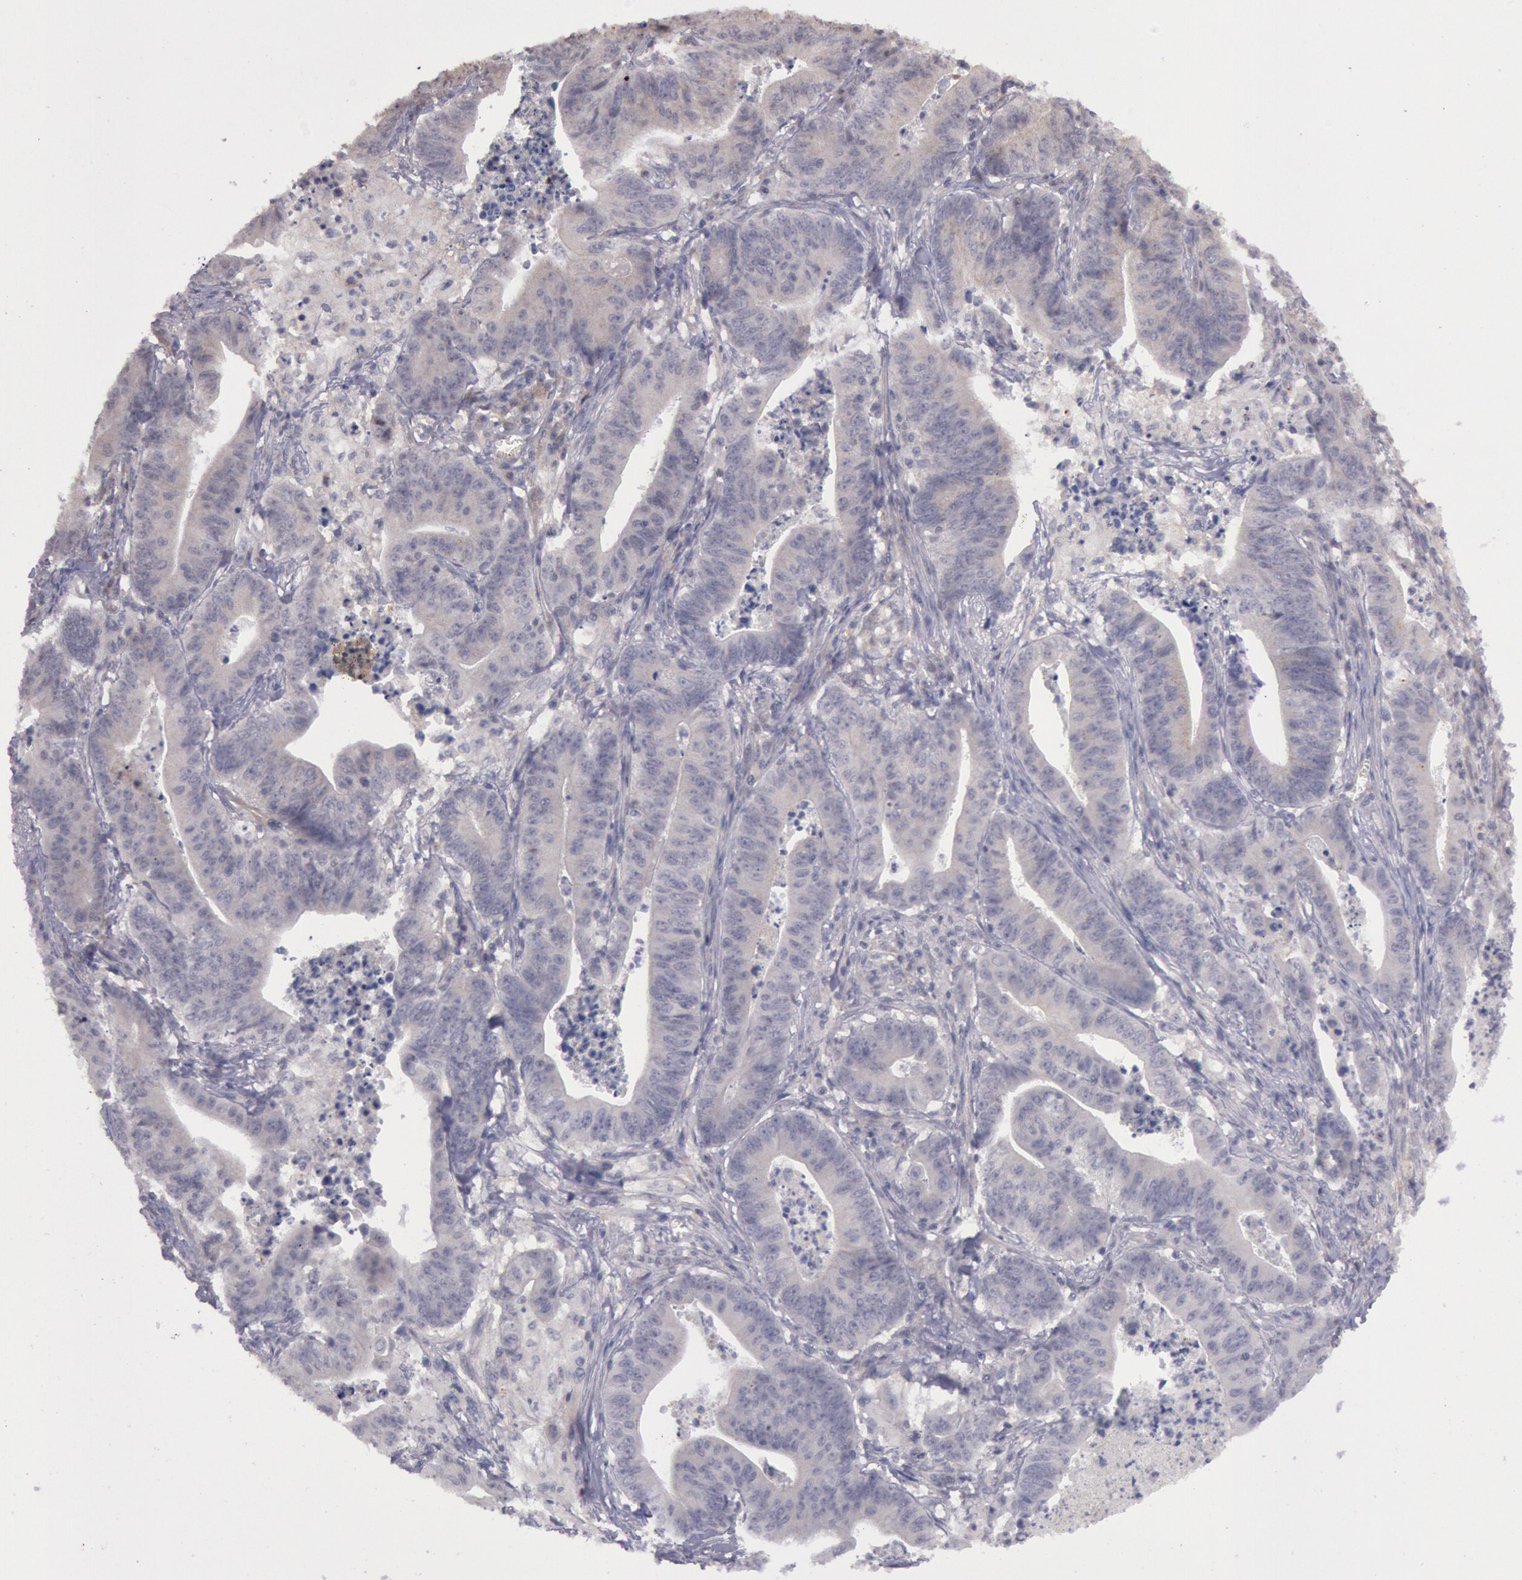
{"staining": {"intensity": "weak", "quantity": "25%-75%", "location": "cytoplasmic/membranous"}, "tissue": "stomach cancer", "cell_type": "Tumor cells", "image_type": "cancer", "snomed": [{"axis": "morphology", "description": "Adenocarcinoma, NOS"}, {"axis": "topography", "description": "Stomach, lower"}], "caption": "Weak cytoplasmic/membranous protein staining is present in about 25%-75% of tumor cells in adenocarcinoma (stomach). (IHC, brightfield microscopy, high magnification).", "gene": "TRIB2", "patient": {"sex": "female", "age": 86}}